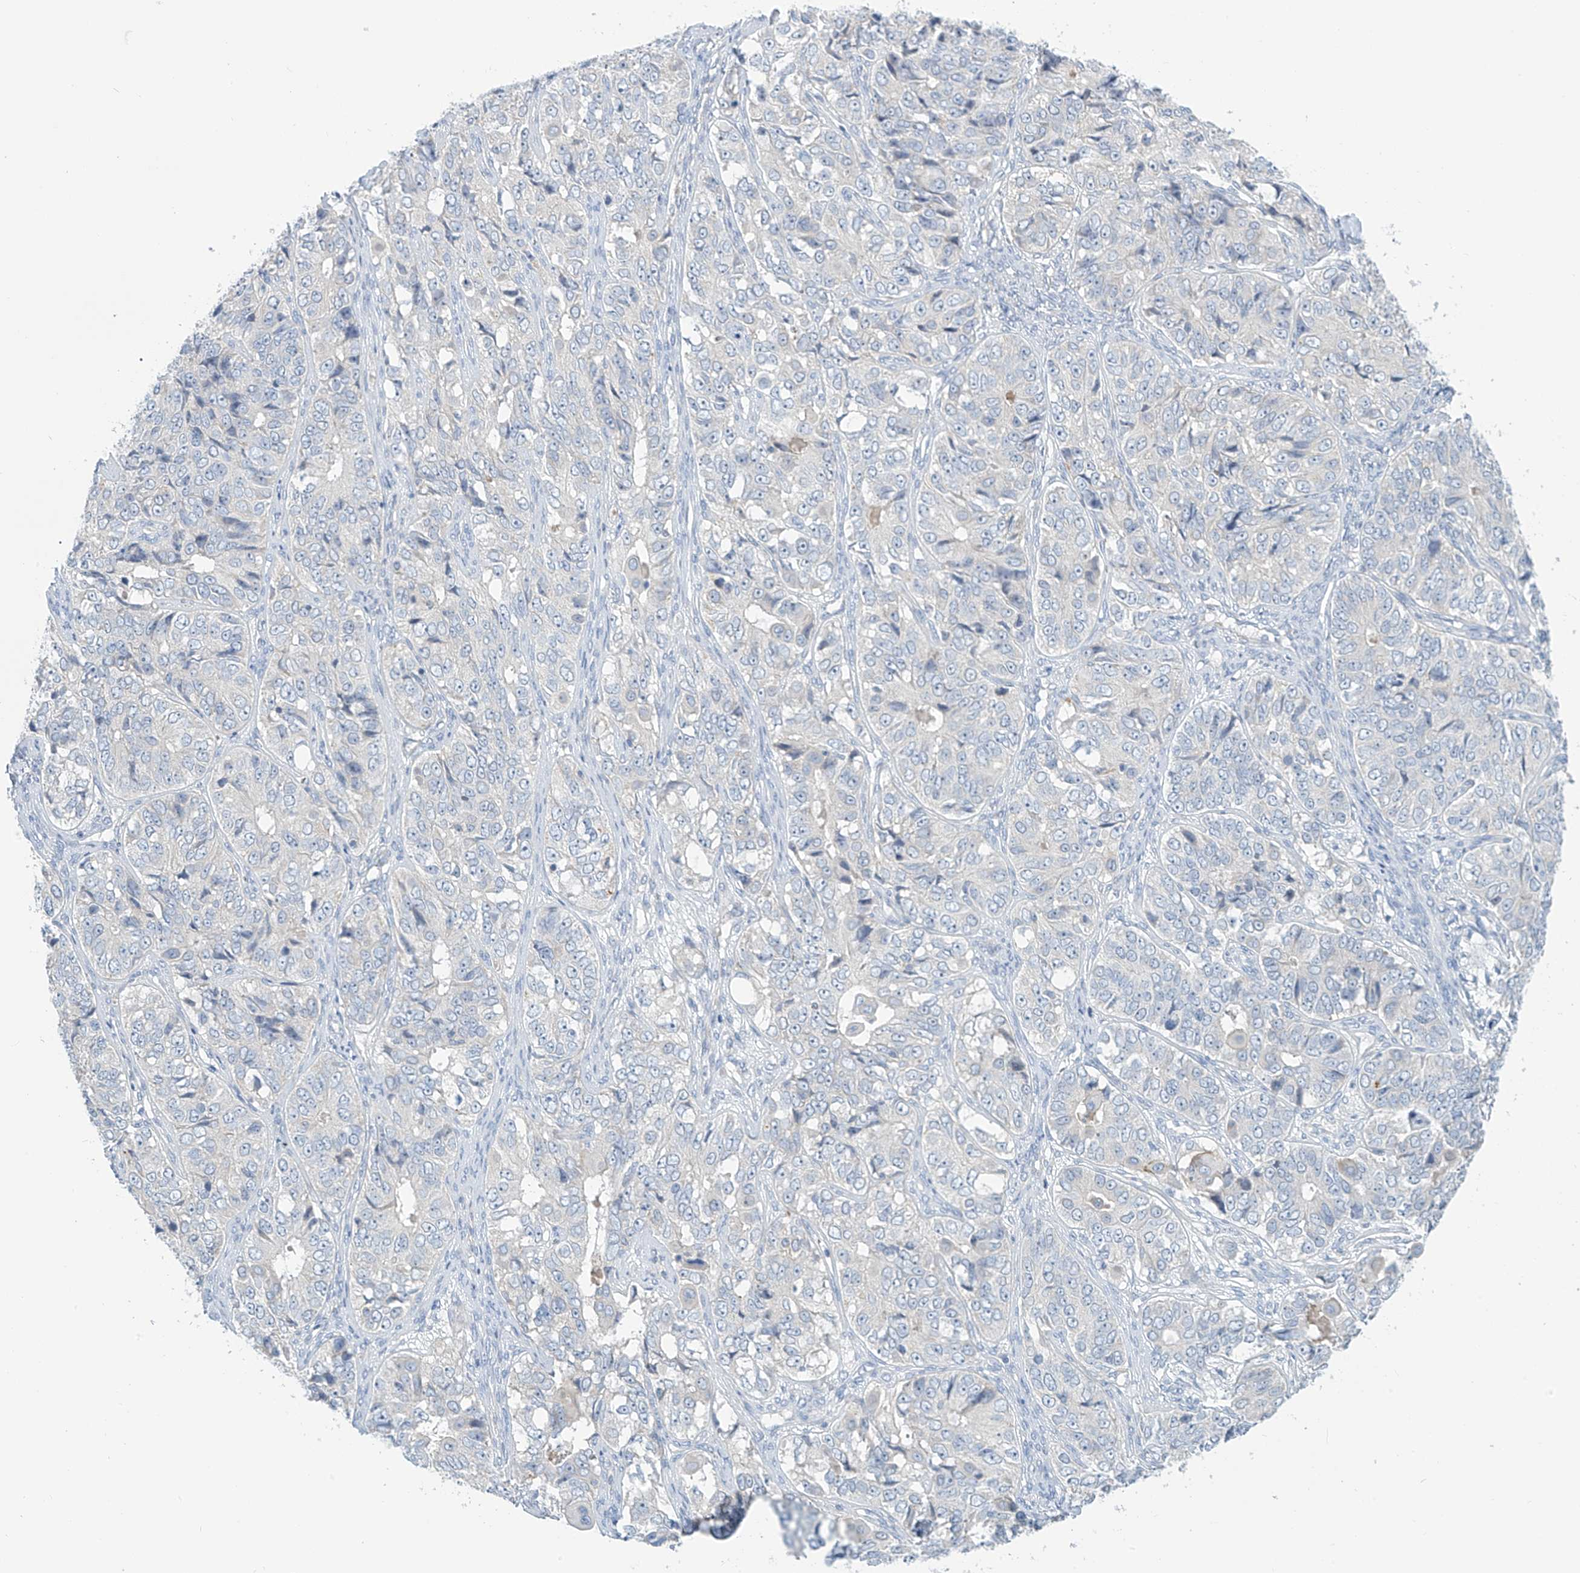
{"staining": {"intensity": "negative", "quantity": "none", "location": "none"}, "tissue": "ovarian cancer", "cell_type": "Tumor cells", "image_type": "cancer", "snomed": [{"axis": "morphology", "description": "Carcinoma, endometroid"}, {"axis": "topography", "description": "Ovary"}], "caption": "This is an IHC photomicrograph of endometroid carcinoma (ovarian). There is no staining in tumor cells.", "gene": "SLC6A12", "patient": {"sex": "female", "age": 51}}